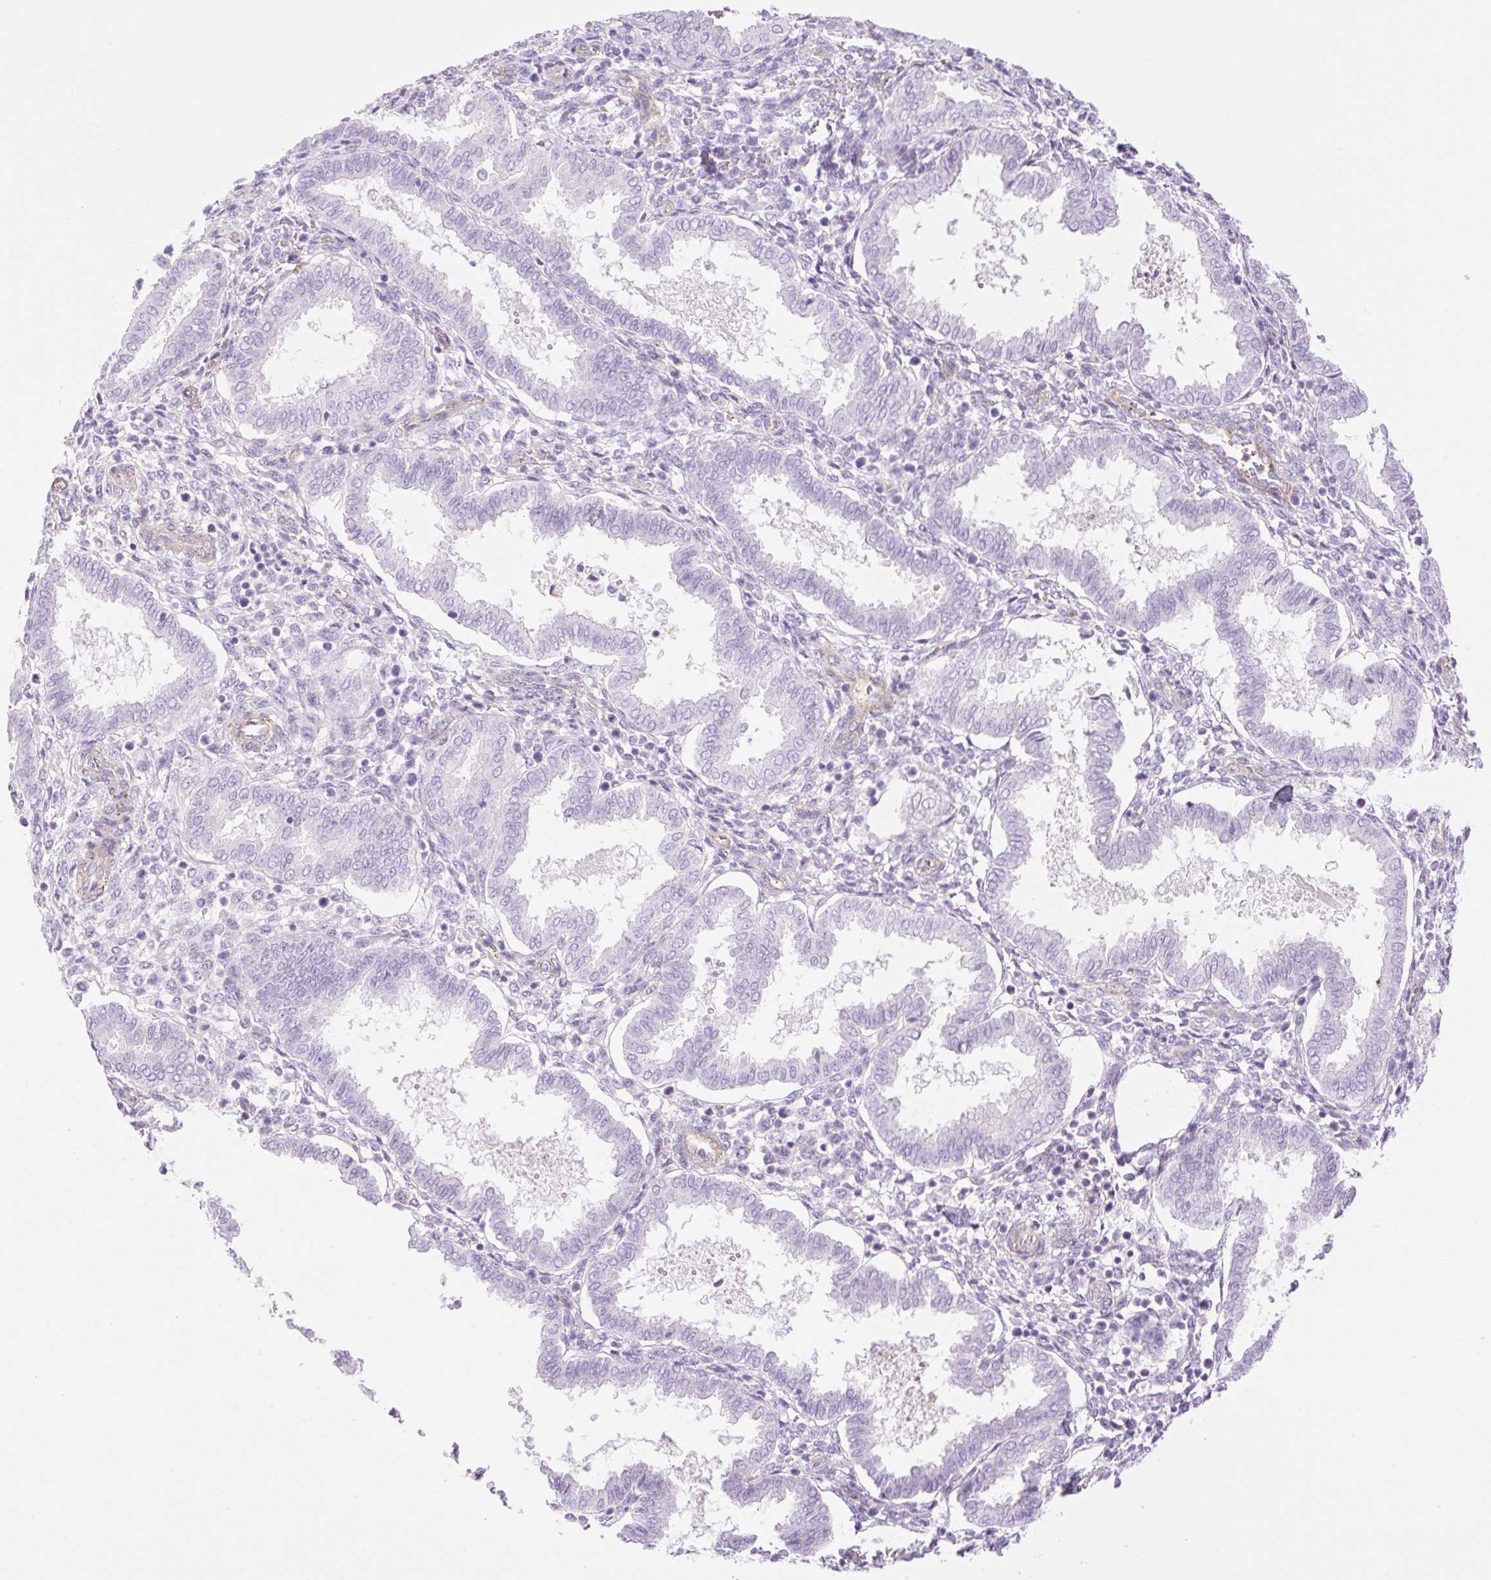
{"staining": {"intensity": "negative", "quantity": "none", "location": "none"}, "tissue": "endometrium", "cell_type": "Cells in endometrial stroma", "image_type": "normal", "snomed": [{"axis": "morphology", "description": "Normal tissue, NOS"}, {"axis": "topography", "description": "Endometrium"}], "caption": "Endometrium was stained to show a protein in brown. There is no significant positivity in cells in endometrial stroma. (DAB (3,3'-diaminobenzidine) immunohistochemistry visualized using brightfield microscopy, high magnification).", "gene": "EHD1", "patient": {"sex": "female", "age": 24}}